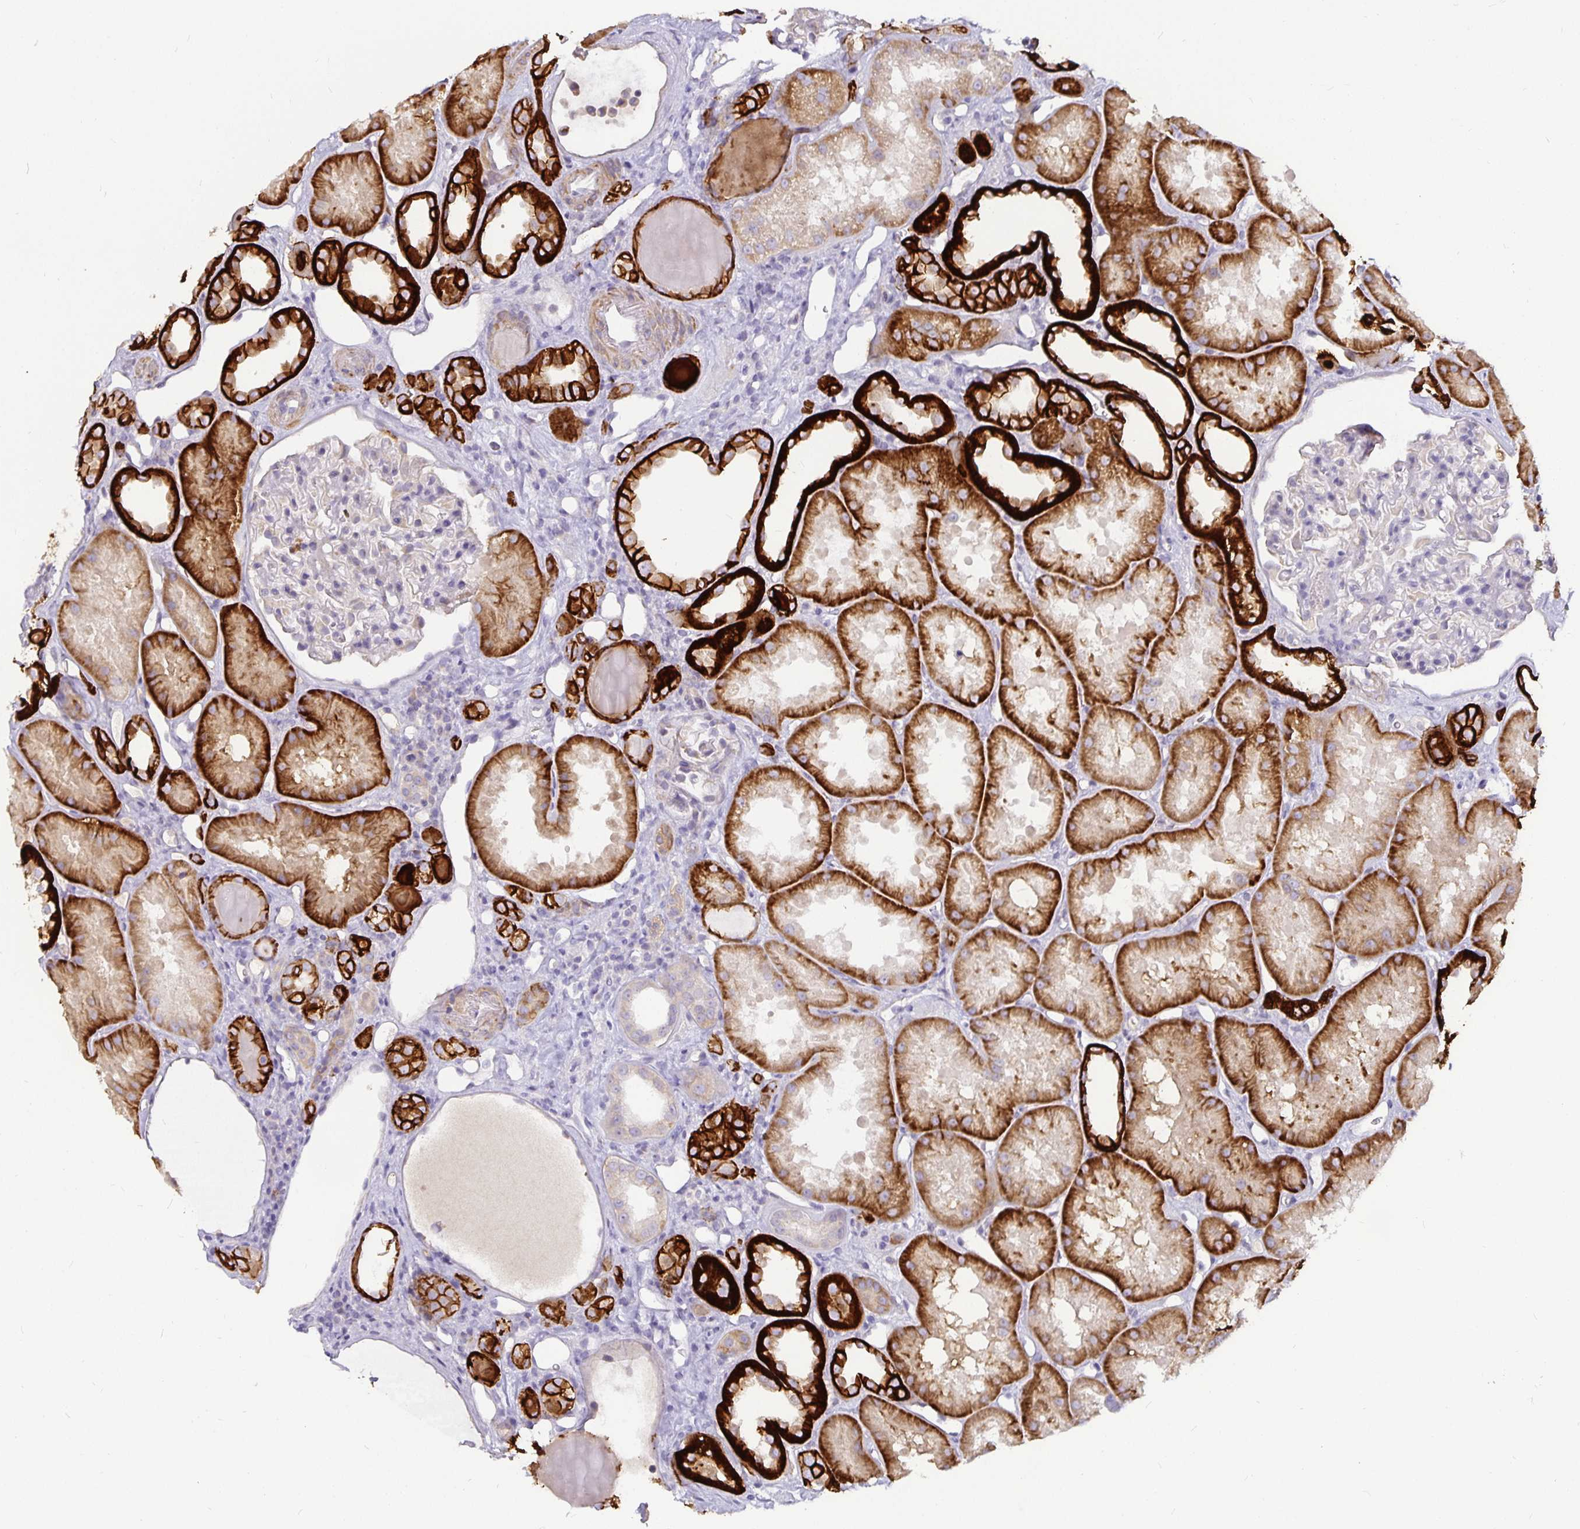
{"staining": {"intensity": "negative", "quantity": "none", "location": "none"}, "tissue": "kidney", "cell_type": "Cells in glomeruli", "image_type": "normal", "snomed": [{"axis": "morphology", "description": "Normal tissue, NOS"}, {"axis": "topography", "description": "Kidney"}], "caption": "IHC image of benign kidney stained for a protein (brown), which demonstrates no staining in cells in glomeruli. (DAB (3,3'-diaminobenzidine) immunohistochemistry (IHC) visualized using brightfield microscopy, high magnification).", "gene": "CA12", "patient": {"sex": "male", "age": 61}}